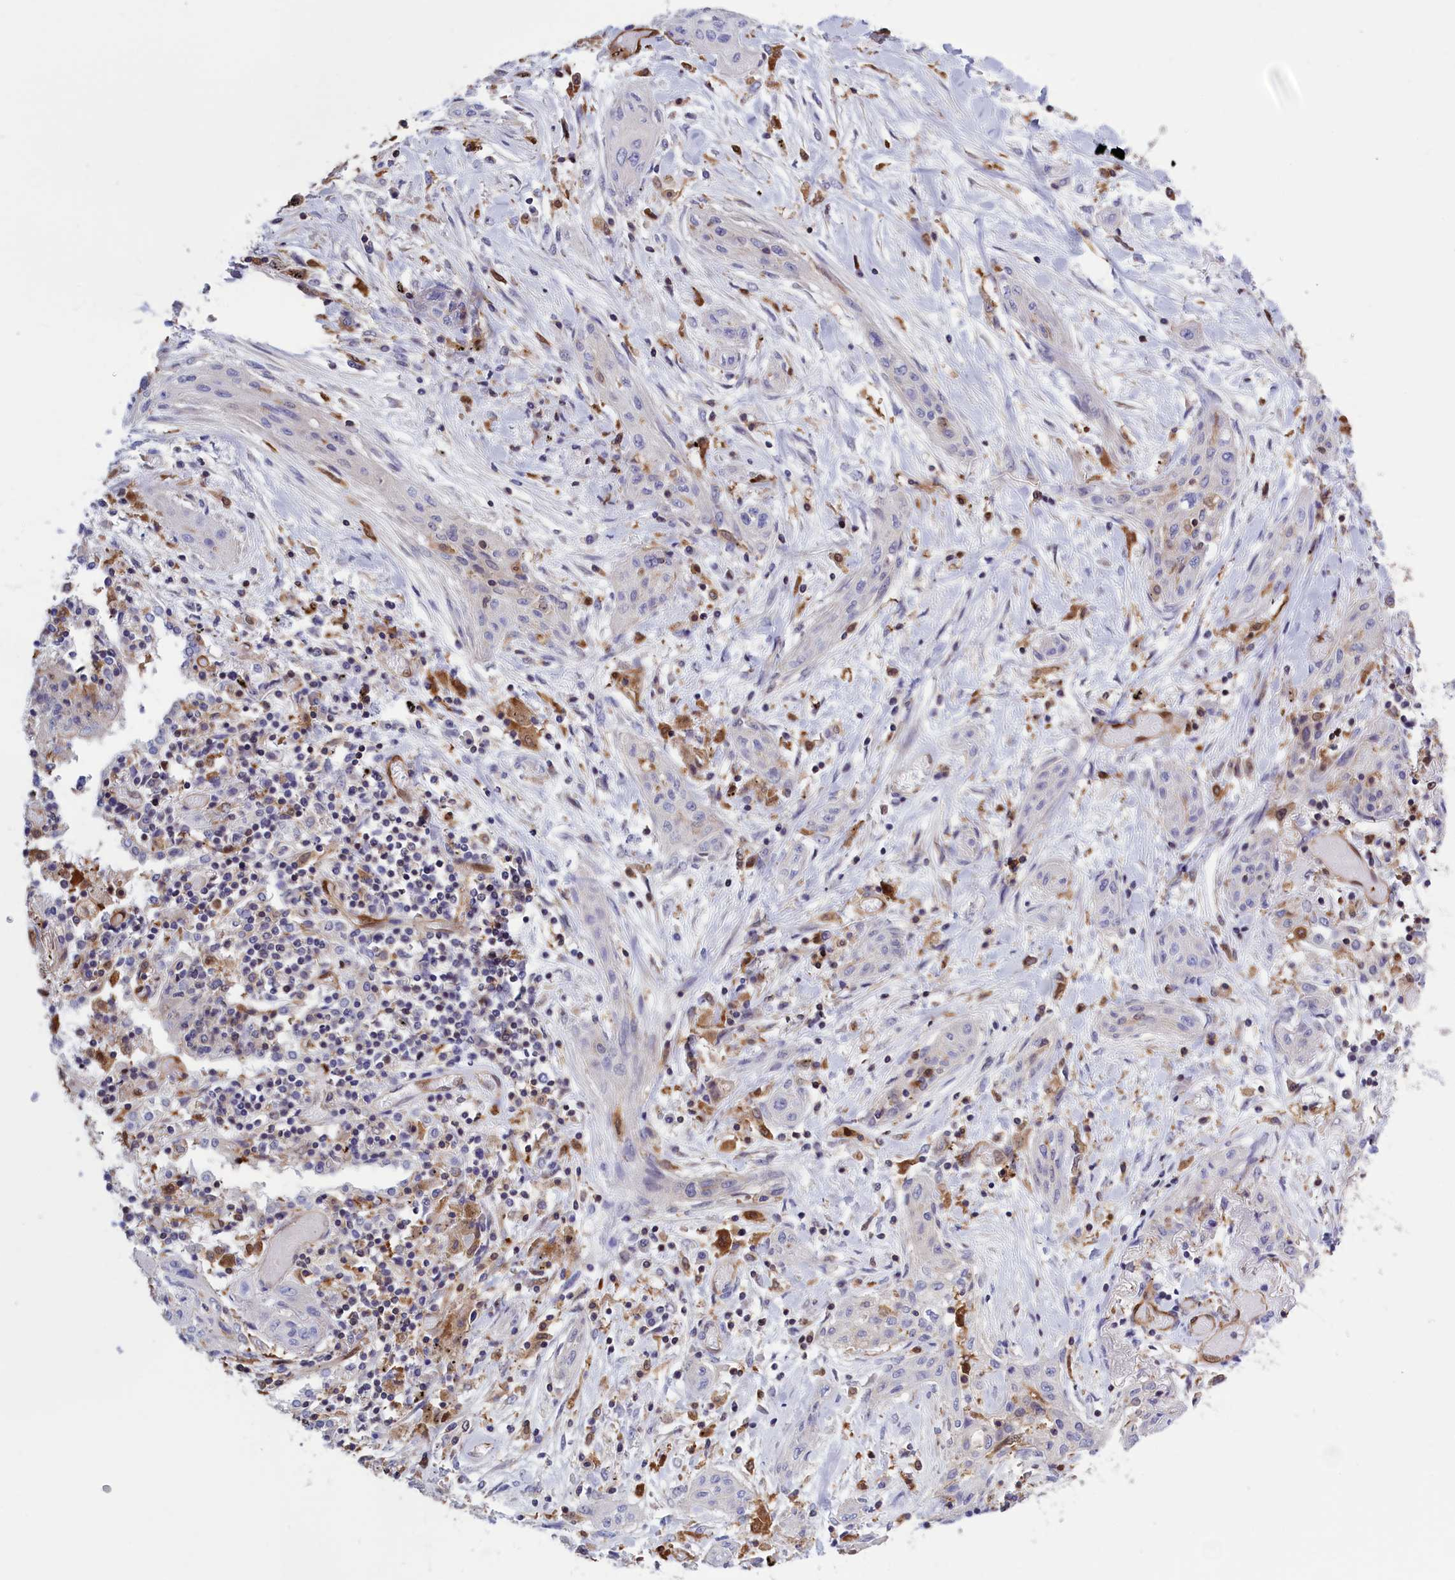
{"staining": {"intensity": "negative", "quantity": "none", "location": "none"}, "tissue": "lung cancer", "cell_type": "Tumor cells", "image_type": "cancer", "snomed": [{"axis": "morphology", "description": "Squamous cell carcinoma, NOS"}, {"axis": "topography", "description": "Lung"}], "caption": "IHC image of neoplastic tissue: squamous cell carcinoma (lung) stained with DAB (3,3'-diaminobenzidine) demonstrates no significant protein positivity in tumor cells.", "gene": "ARHGAP18", "patient": {"sex": "female", "age": 47}}